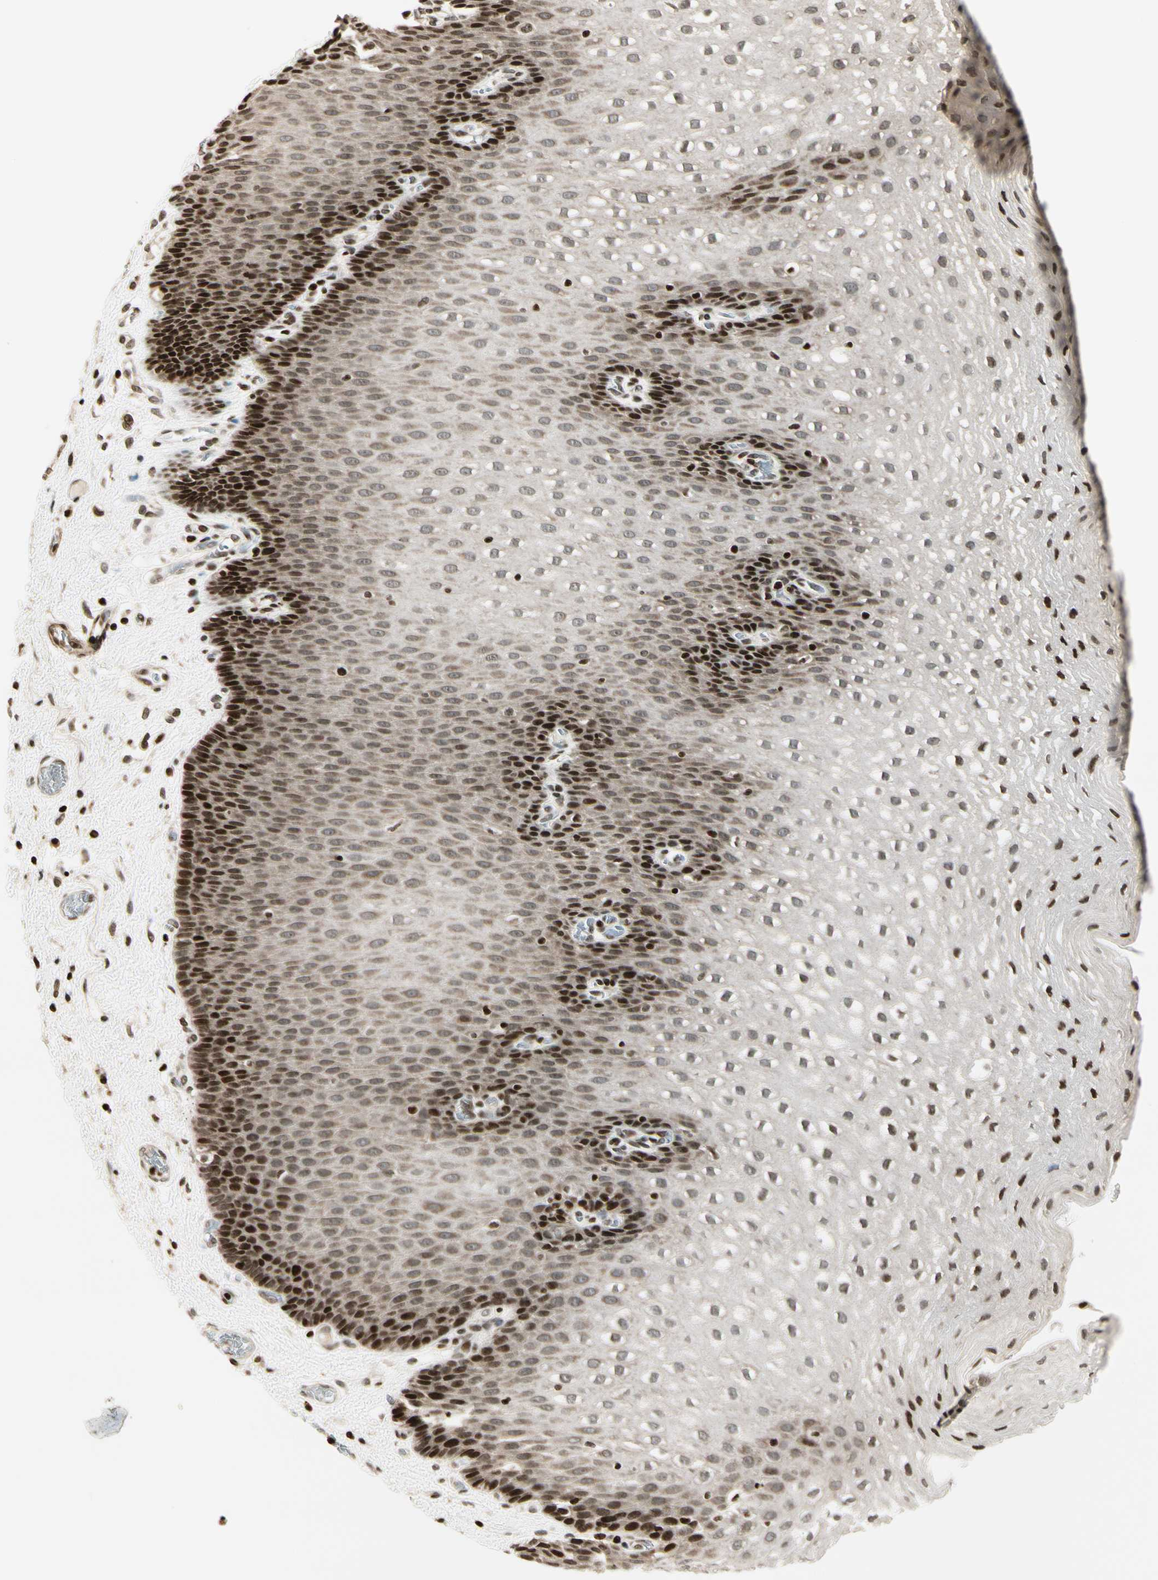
{"staining": {"intensity": "strong", "quantity": ">75%", "location": "cytoplasmic/membranous,nuclear"}, "tissue": "esophagus", "cell_type": "Squamous epithelial cells", "image_type": "normal", "snomed": [{"axis": "morphology", "description": "Normal tissue, NOS"}, {"axis": "topography", "description": "Esophagus"}], "caption": "IHC histopathology image of benign human esophagus stained for a protein (brown), which demonstrates high levels of strong cytoplasmic/membranous,nuclear expression in approximately >75% of squamous epithelial cells.", "gene": "TSHZ3", "patient": {"sex": "male", "age": 48}}